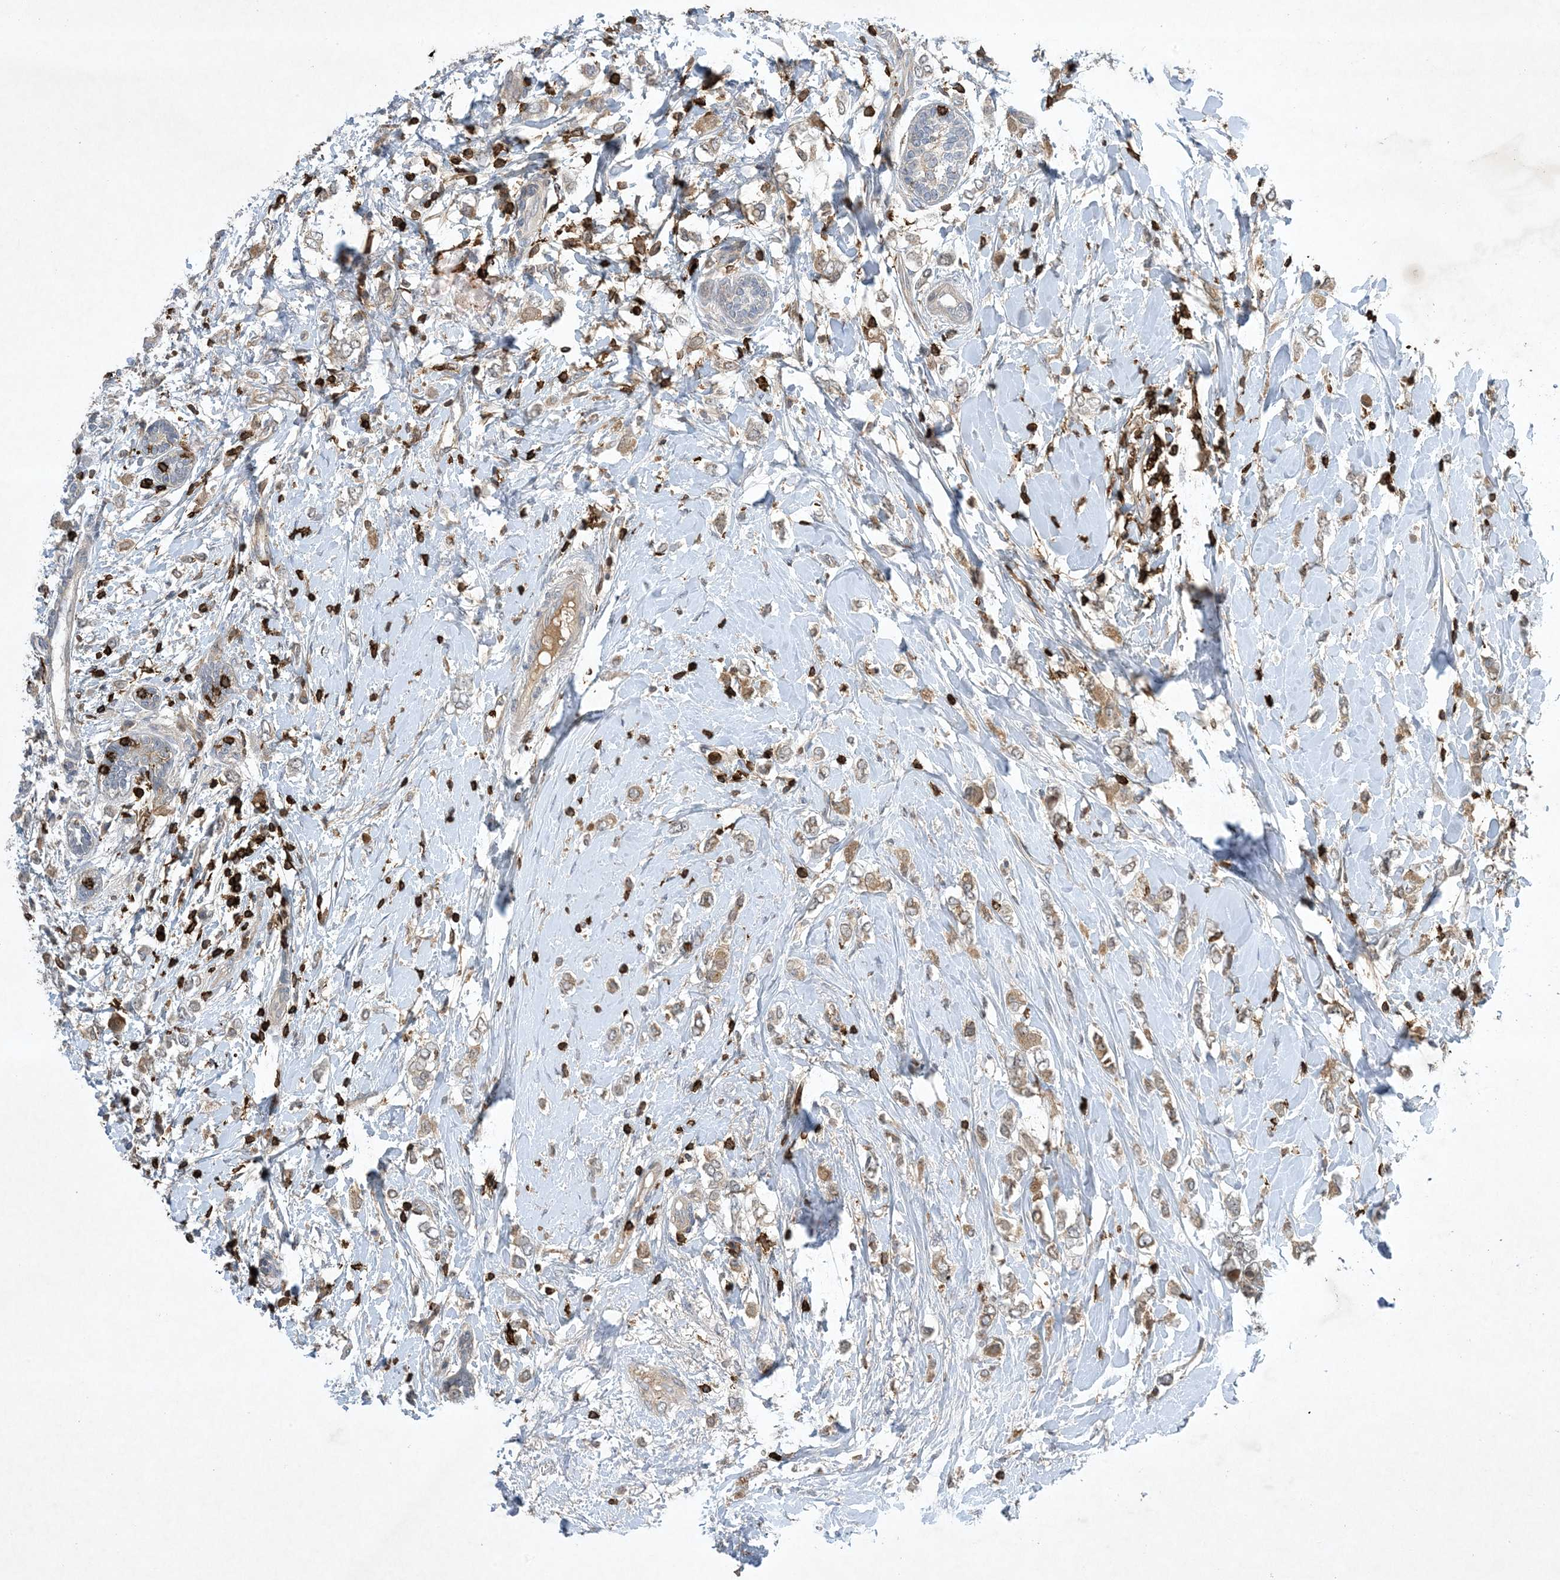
{"staining": {"intensity": "weak", "quantity": "25%-75%", "location": "cytoplasmic/membranous"}, "tissue": "breast cancer", "cell_type": "Tumor cells", "image_type": "cancer", "snomed": [{"axis": "morphology", "description": "Normal tissue, NOS"}, {"axis": "morphology", "description": "Lobular carcinoma"}, {"axis": "topography", "description": "Breast"}], "caption": "Immunohistochemistry staining of breast cancer, which exhibits low levels of weak cytoplasmic/membranous positivity in approximately 25%-75% of tumor cells indicating weak cytoplasmic/membranous protein staining. The staining was performed using DAB (brown) for protein detection and nuclei were counterstained in hematoxylin (blue).", "gene": "AK9", "patient": {"sex": "female", "age": 47}}